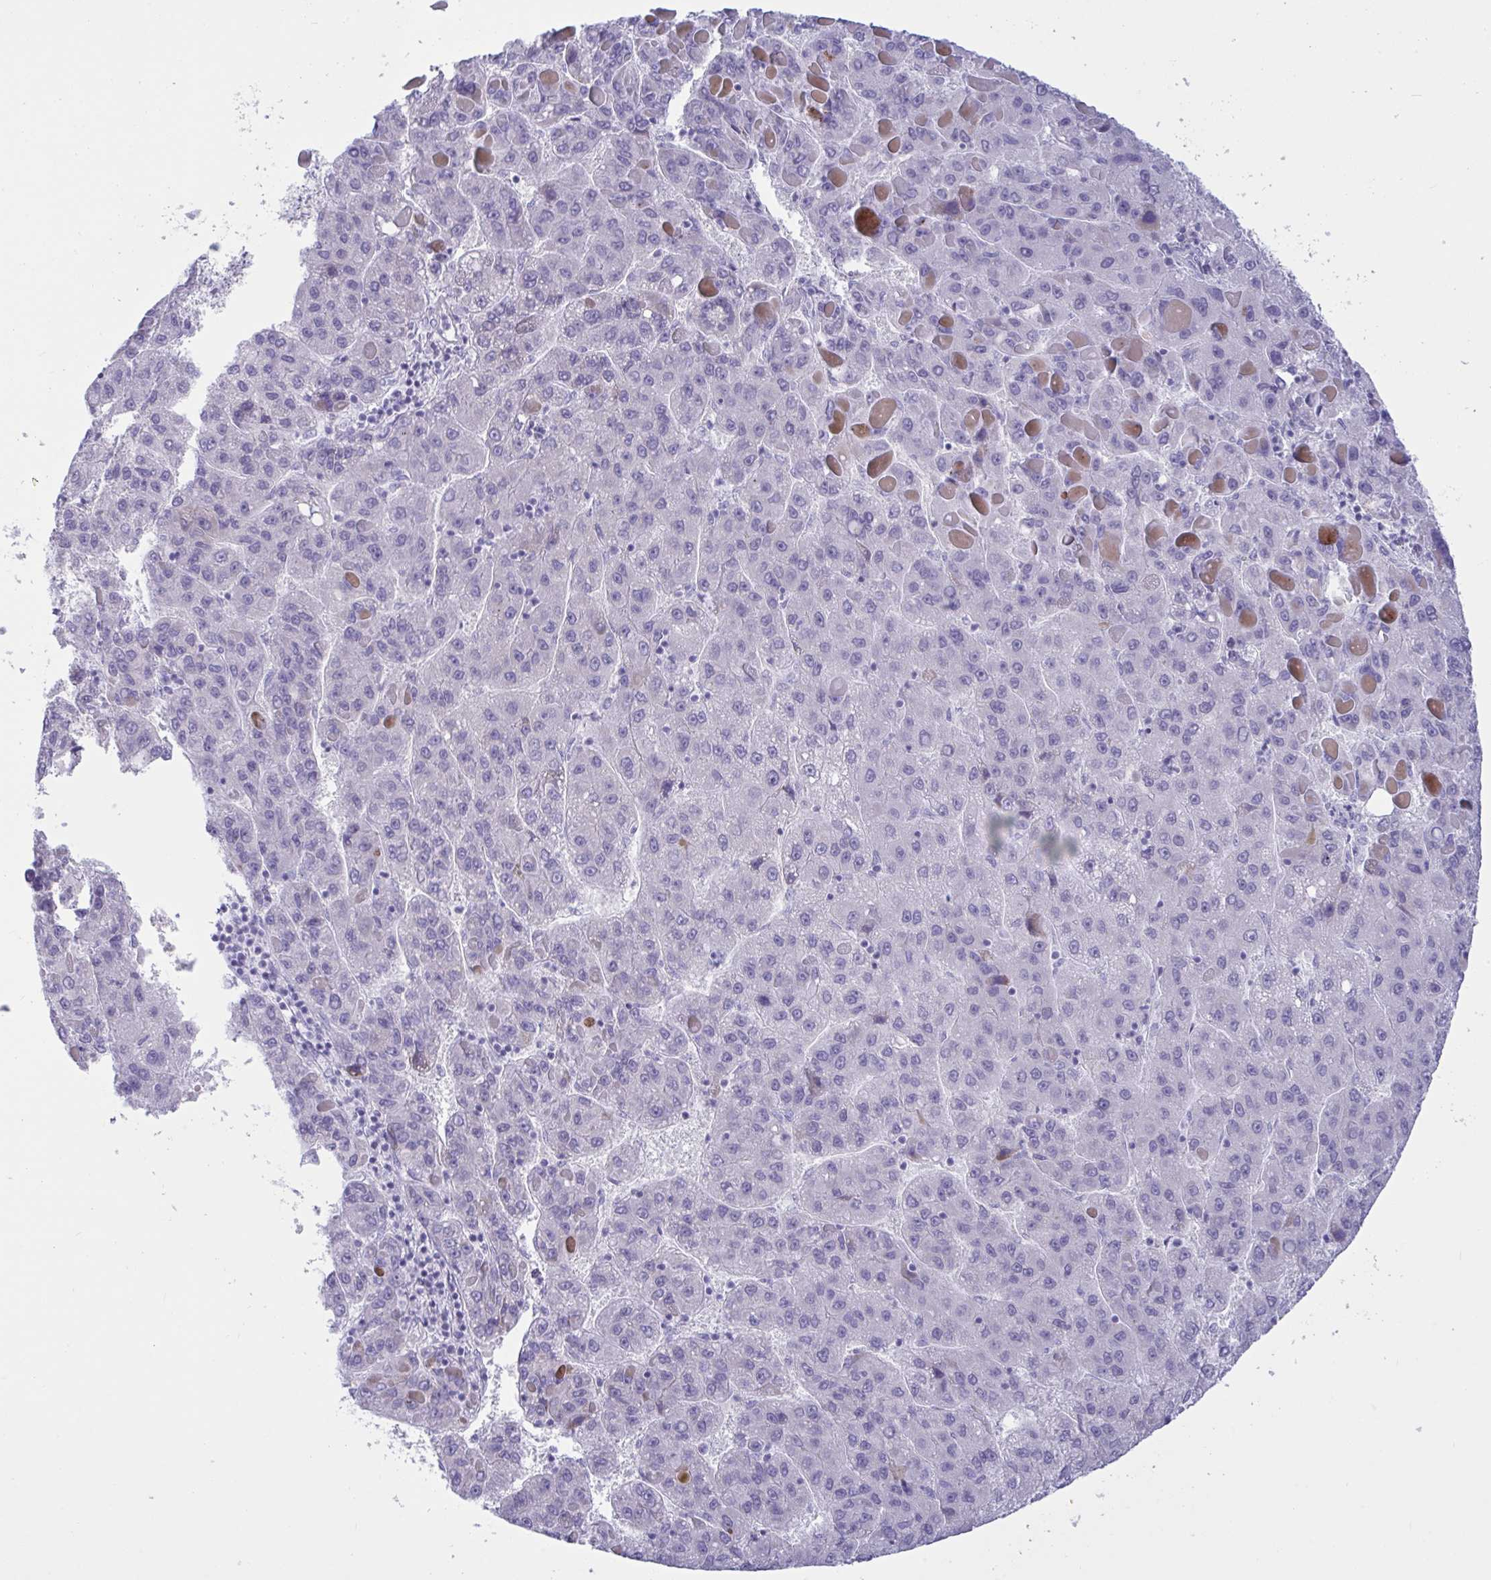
{"staining": {"intensity": "negative", "quantity": "none", "location": "none"}, "tissue": "liver cancer", "cell_type": "Tumor cells", "image_type": "cancer", "snomed": [{"axis": "morphology", "description": "Carcinoma, Hepatocellular, NOS"}, {"axis": "topography", "description": "Liver"}], "caption": "This is an immunohistochemistry photomicrograph of liver cancer (hepatocellular carcinoma). There is no expression in tumor cells.", "gene": "OXLD1", "patient": {"sex": "female", "age": 82}}